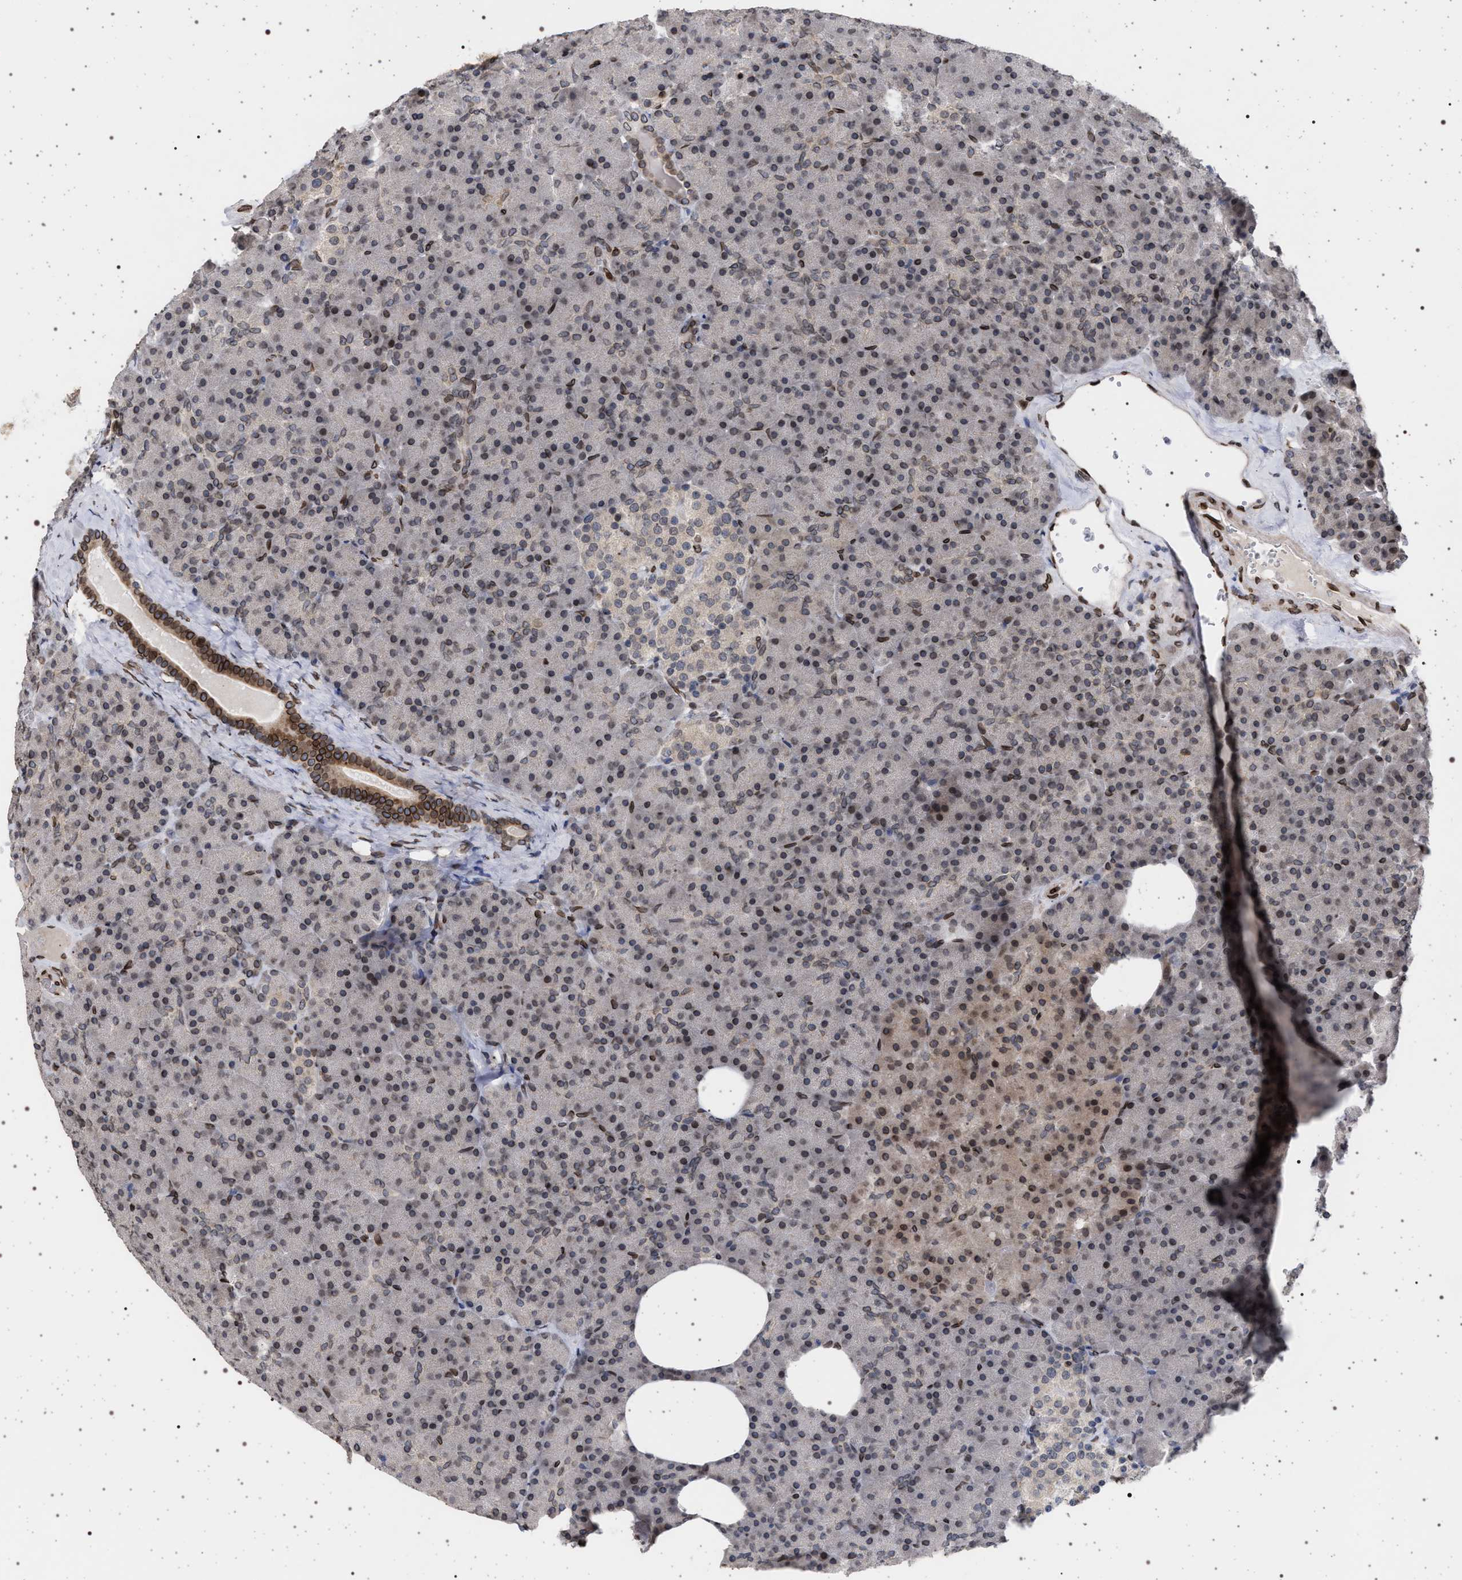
{"staining": {"intensity": "moderate", "quantity": "25%-75%", "location": "cytoplasmic/membranous,nuclear"}, "tissue": "pancreas", "cell_type": "Exocrine glandular cells", "image_type": "normal", "snomed": [{"axis": "morphology", "description": "Normal tissue, NOS"}, {"axis": "morphology", "description": "Carcinoid, malignant, NOS"}, {"axis": "topography", "description": "Pancreas"}], "caption": "IHC image of benign pancreas stained for a protein (brown), which shows medium levels of moderate cytoplasmic/membranous,nuclear positivity in about 25%-75% of exocrine glandular cells.", "gene": "ING2", "patient": {"sex": "female", "age": 35}}